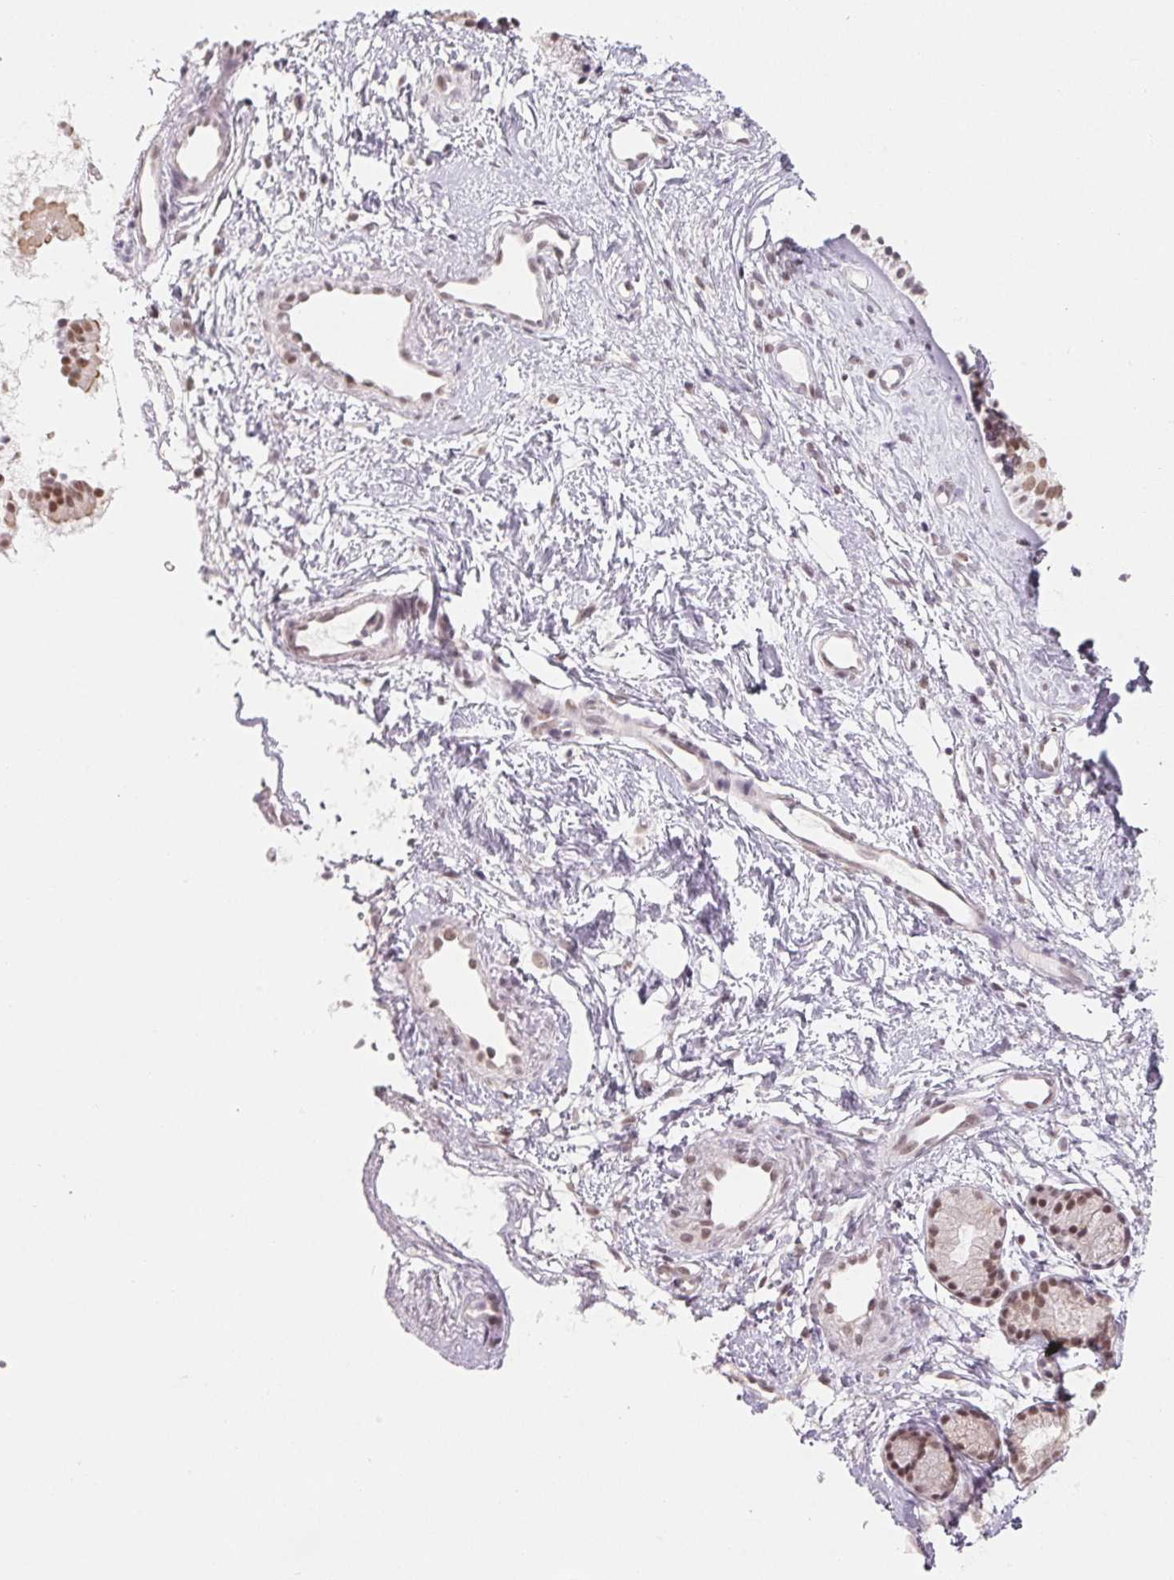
{"staining": {"intensity": "moderate", "quantity": ">75%", "location": "nuclear"}, "tissue": "nasopharynx", "cell_type": "Respiratory epithelial cells", "image_type": "normal", "snomed": [{"axis": "morphology", "description": "Normal tissue, NOS"}, {"axis": "topography", "description": "Nasopharynx"}], "caption": "Respiratory epithelial cells display medium levels of moderate nuclear expression in about >75% of cells in normal human nasopharynx. Immunohistochemistry (ihc) stains the protein of interest in brown and the nuclei are stained blue.", "gene": "NXF3", "patient": {"sex": "male", "age": 58}}